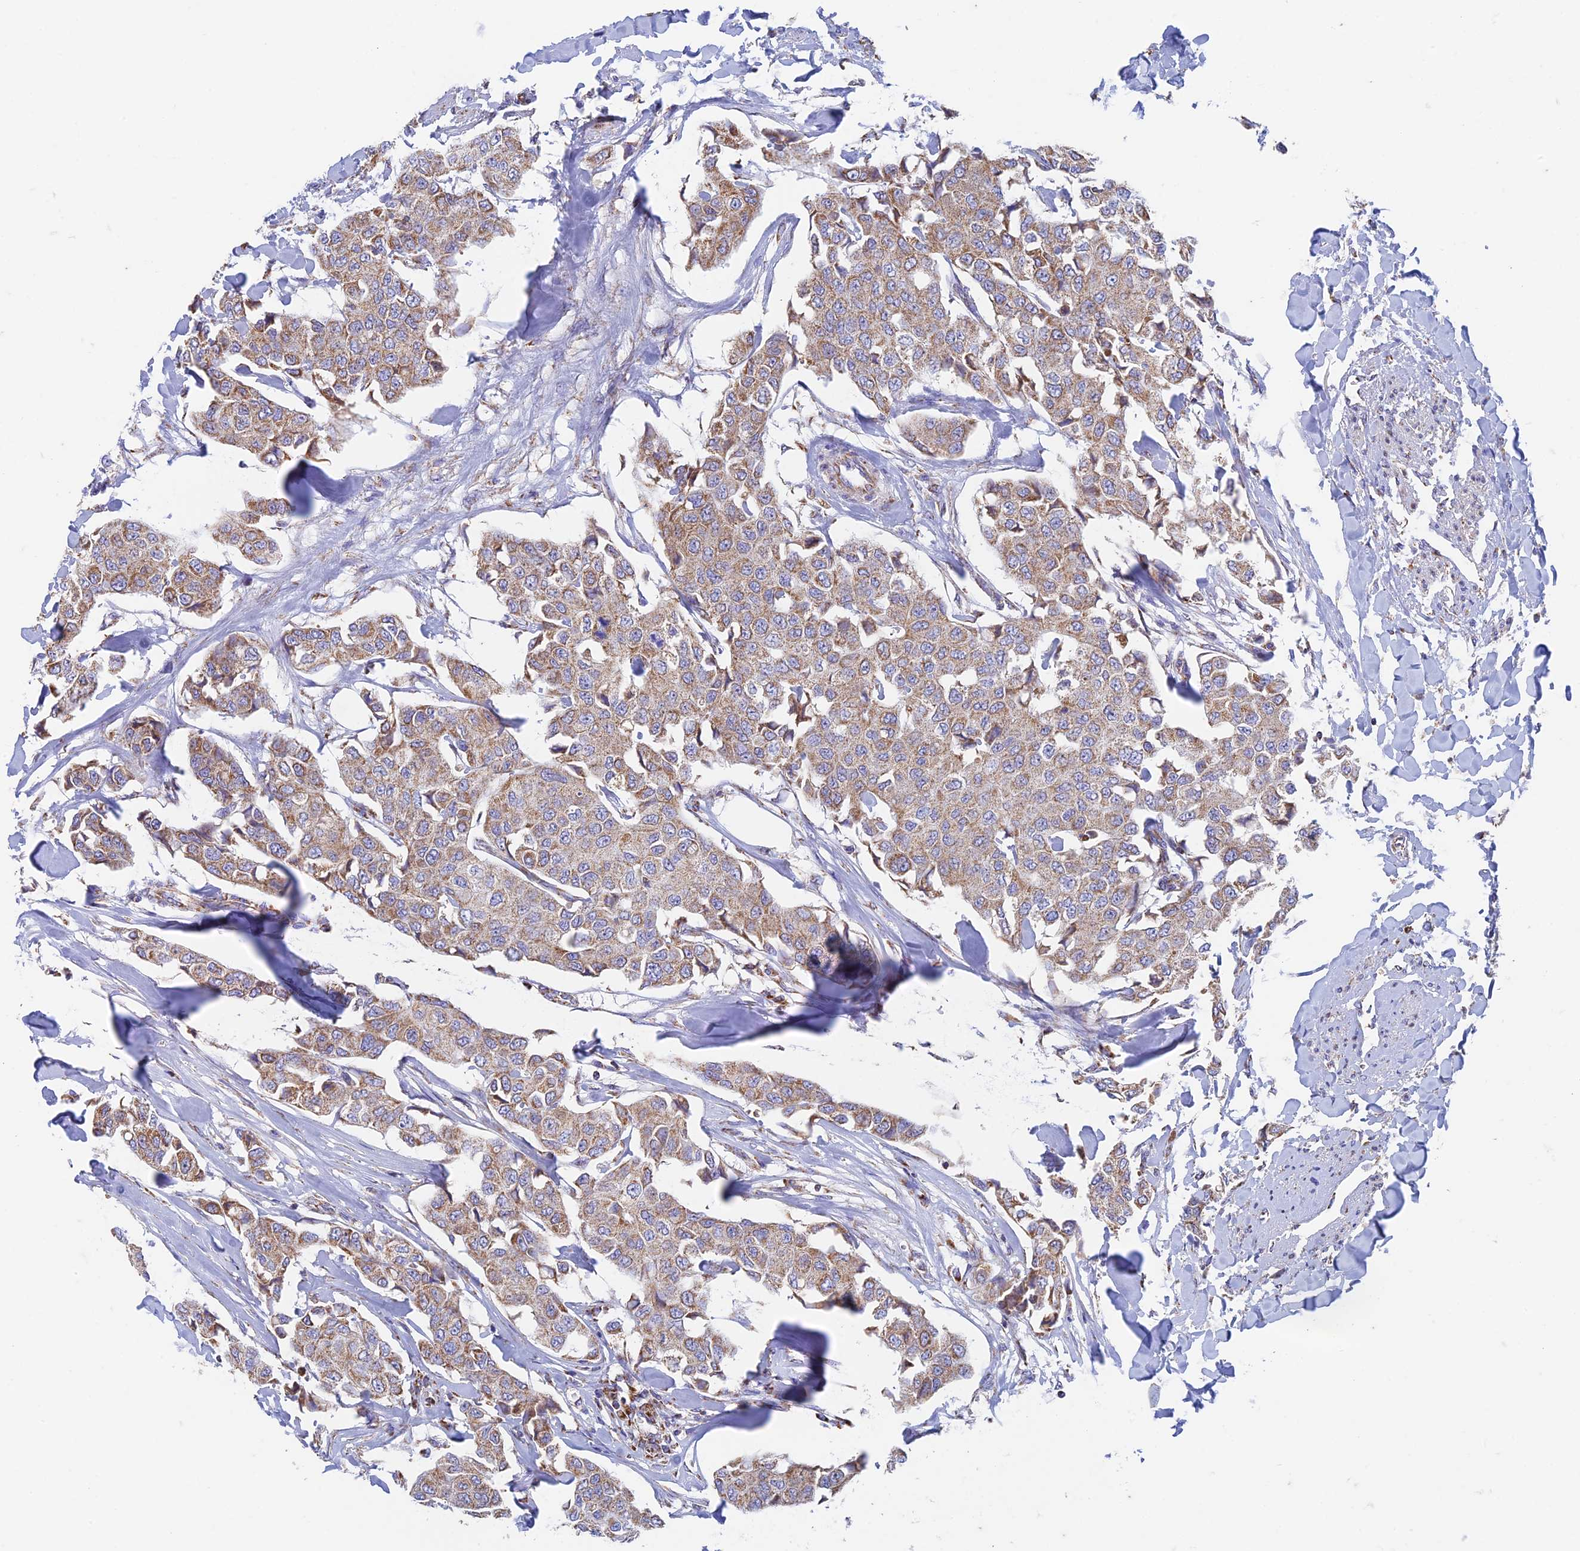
{"staining": {"intensity": "moderate", "quantity": ">75%", "location": "cytoplasmic/membranous"}, "tissue": "breast cancer", "cell_type": "Tumor cells", "image_type": "cancer", "snomed": [{"axis": "morphology", "description": "Duct carcinoma"}, {"axis": "topography", "description": "Breast"}], "caption": "The photomicrograph displays immunohistochemical staining of breast cancer. There is moderate cytoplasmic/membranous positivity is appreciated in approximately >75% of tumor cells.", "gene": "ZNF181", "patient": {"sex": "female", "age": 80}}